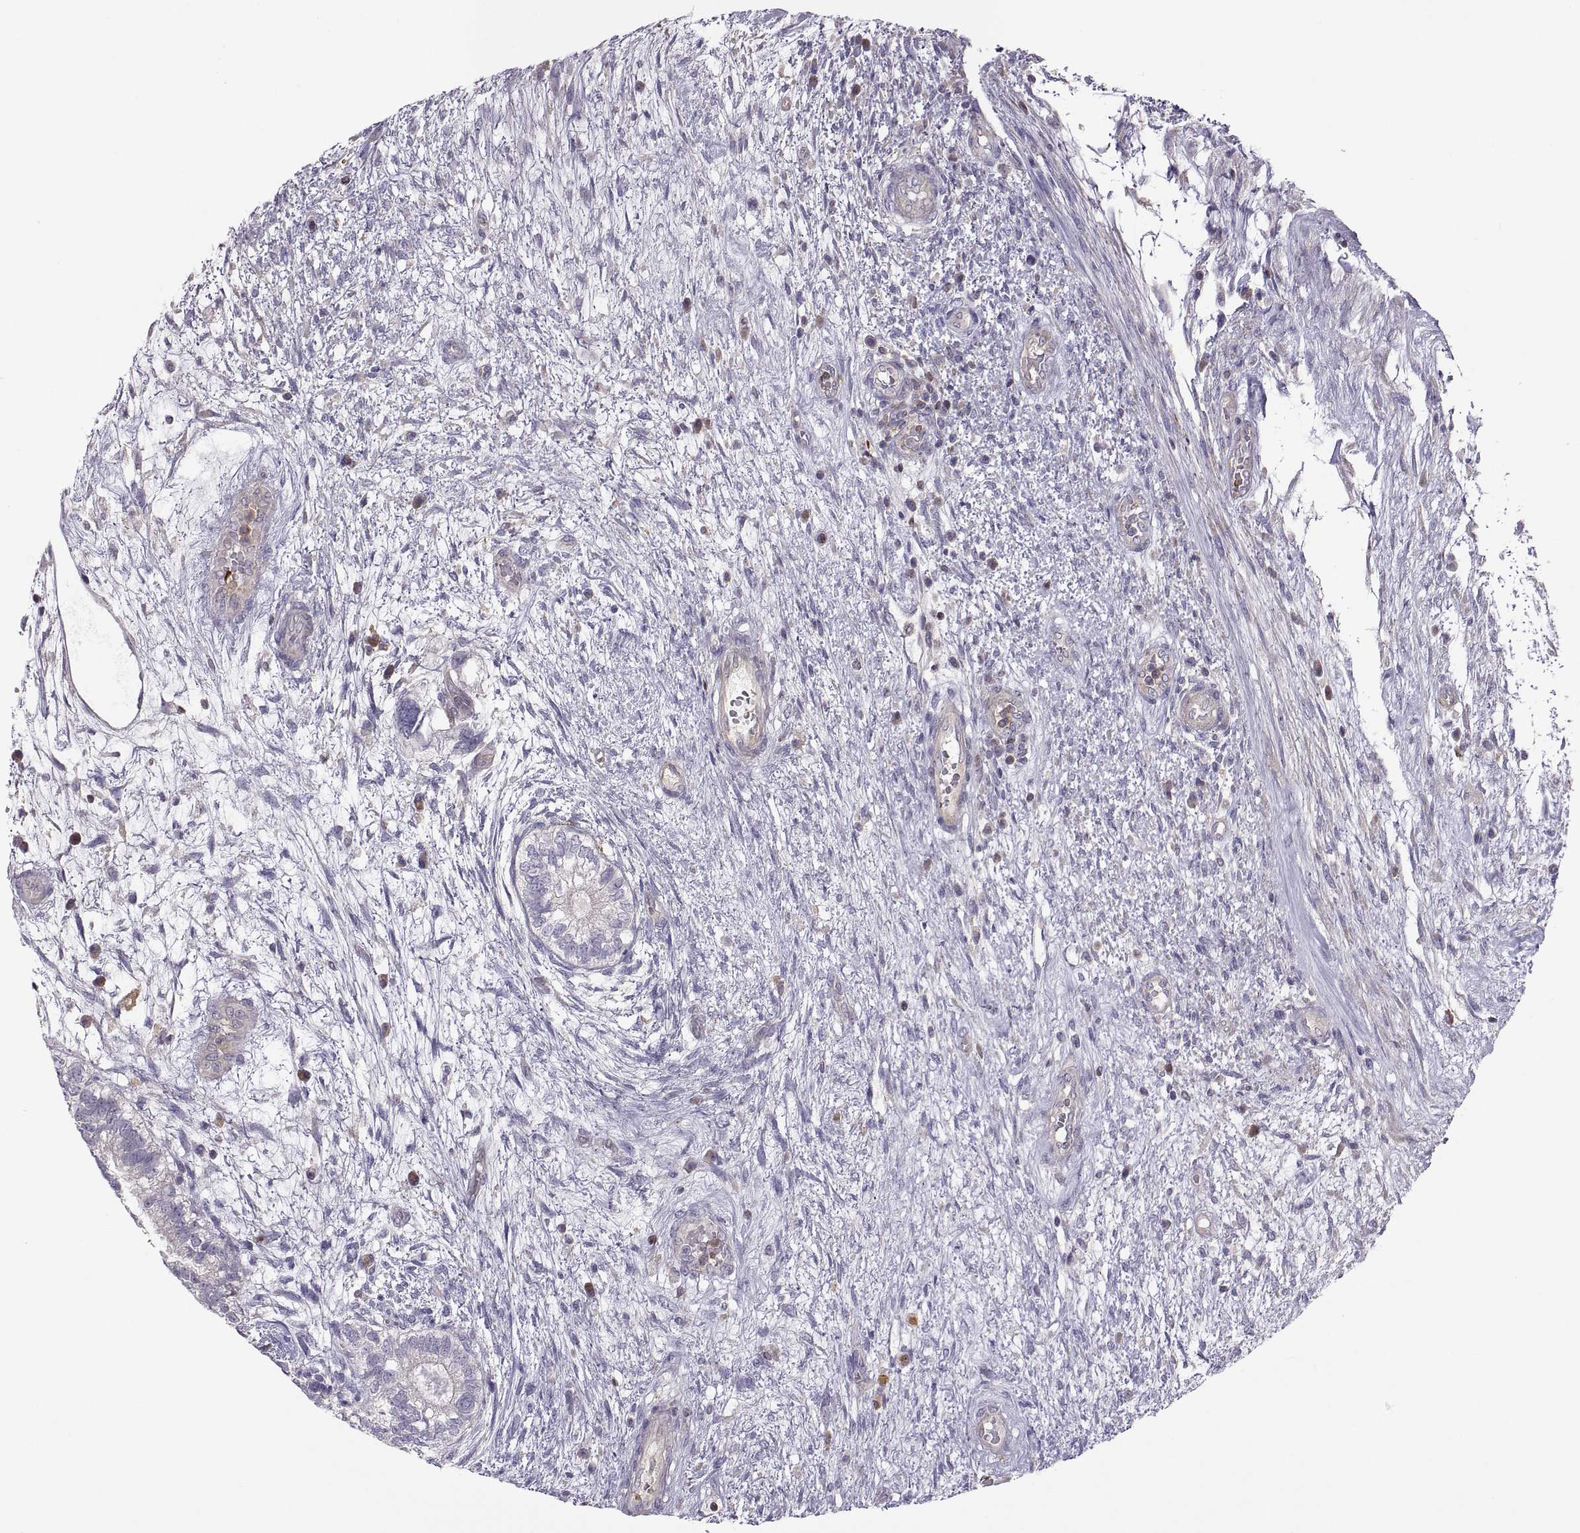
{"staining": {"intensity": "negative", "quantity": "none", "location": "none"}, "tissue": "testis cancer", "cell_type": "Tumor cells", "image_type": "cancer", "snomed": [{"axis": "morphology", "description": "Normal tissue, NOS"}, {"axis": "morphology", "description": "Carcinoma, Embryonal, NOS"}, {"axis": "topography", "description": "Testis"}, {"axis": "topography", "description": "Epididymis"}], "caption": "Immunohistochemical staining of testis cancer displays no significant positivity in tumor cells.", "gene": "SPATA32", "patient": {"sex": "male", "age": 32}}